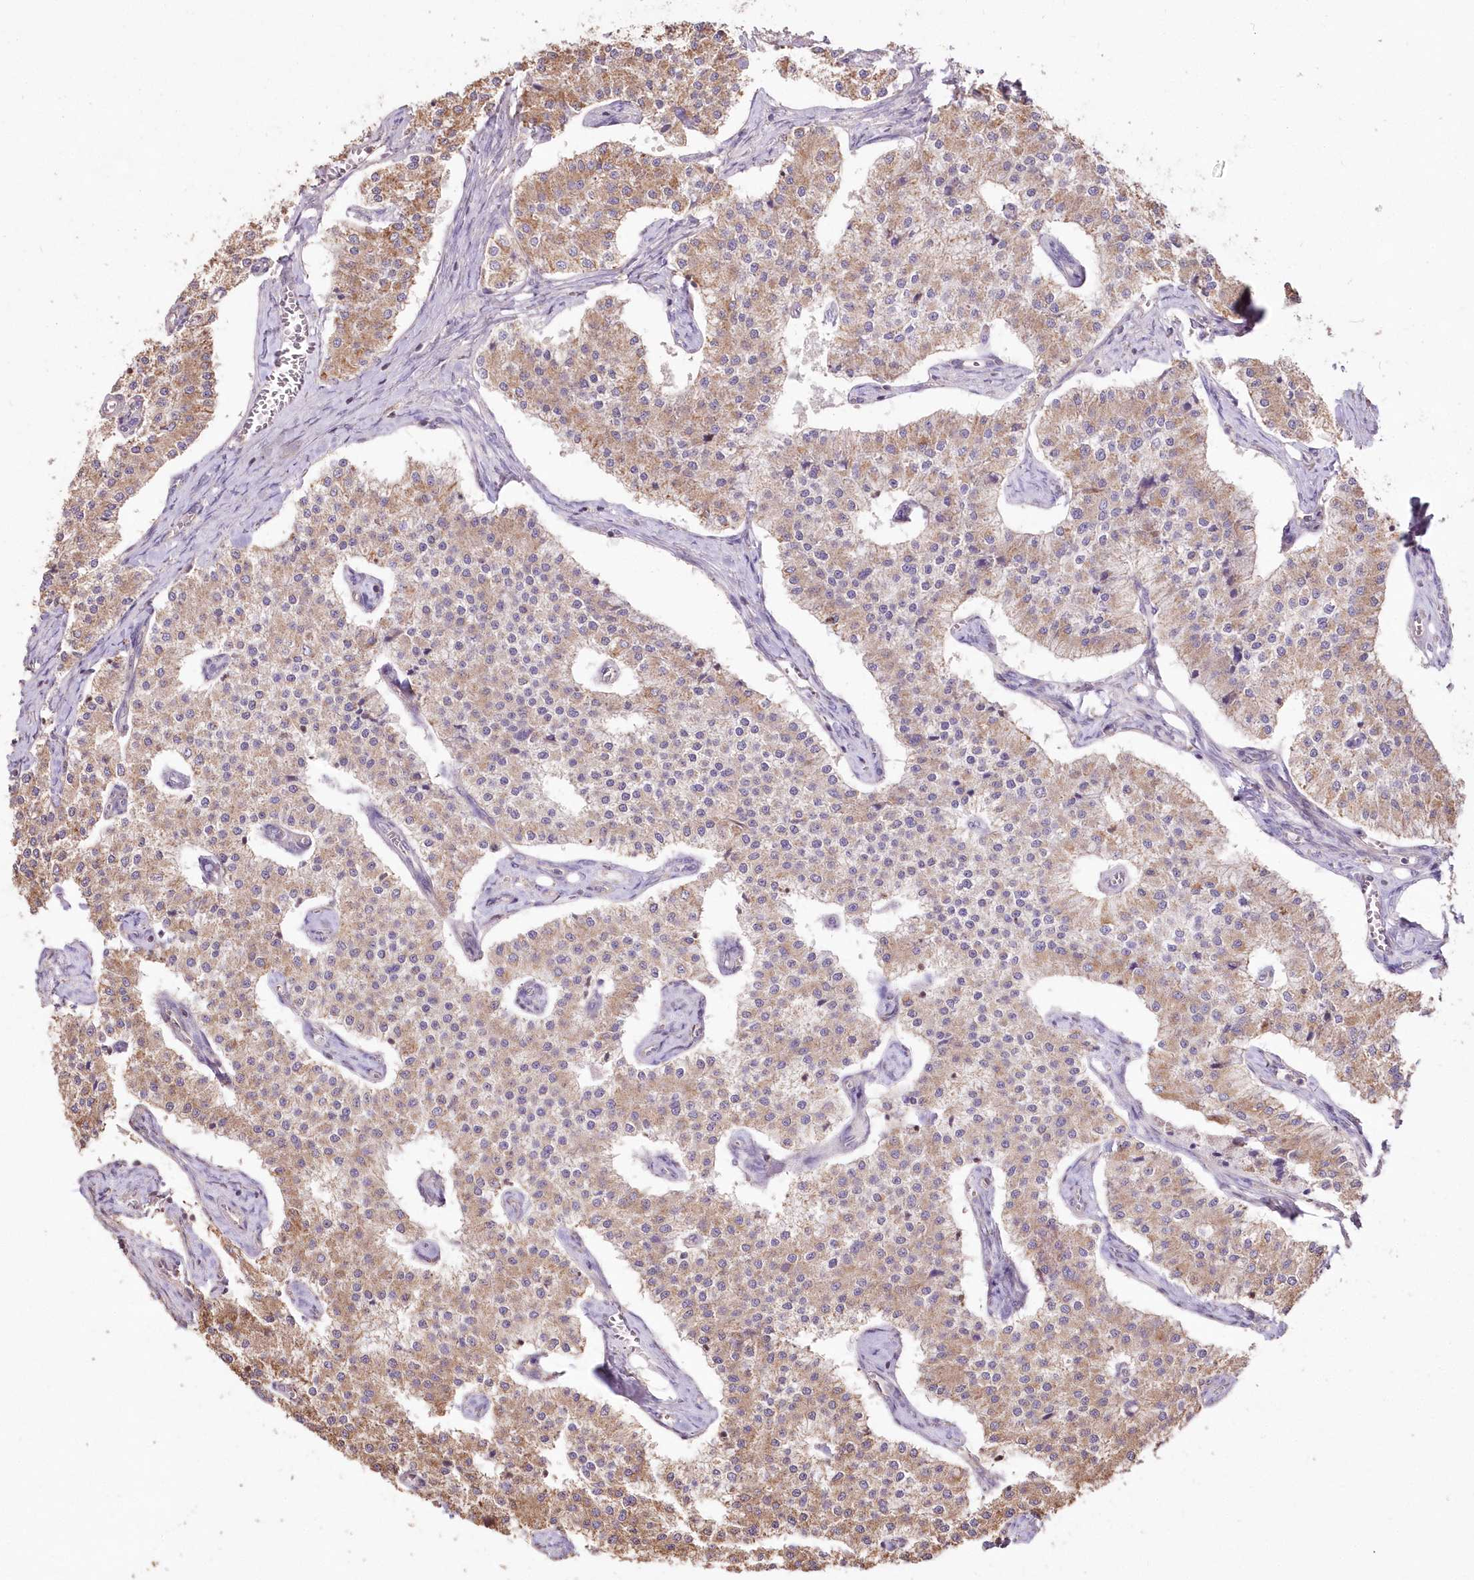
{"staining": {"intensity": "moderate", "quantity": ">75%", "location": "cytoplasmic/membranous"}, "tissue": "carcinoid", "cell_type": "Tumor cells", "image_type": "cancer", "snomed": [{"axis": "morphology", "description": "Carcinoid, malignant, NOS"}, {"axis": "topography", "description": "Colon"}], "caption": "The immunohistochemical stain highlights moderate cytoplasmic/membranous positivity in tumor cells of carcinoid (malignant) tissue. (Brightfield microscopy of DAB IHC at high magnification).", "gene": "STK17B", "patient": {"sex": "female", "age": 52}}